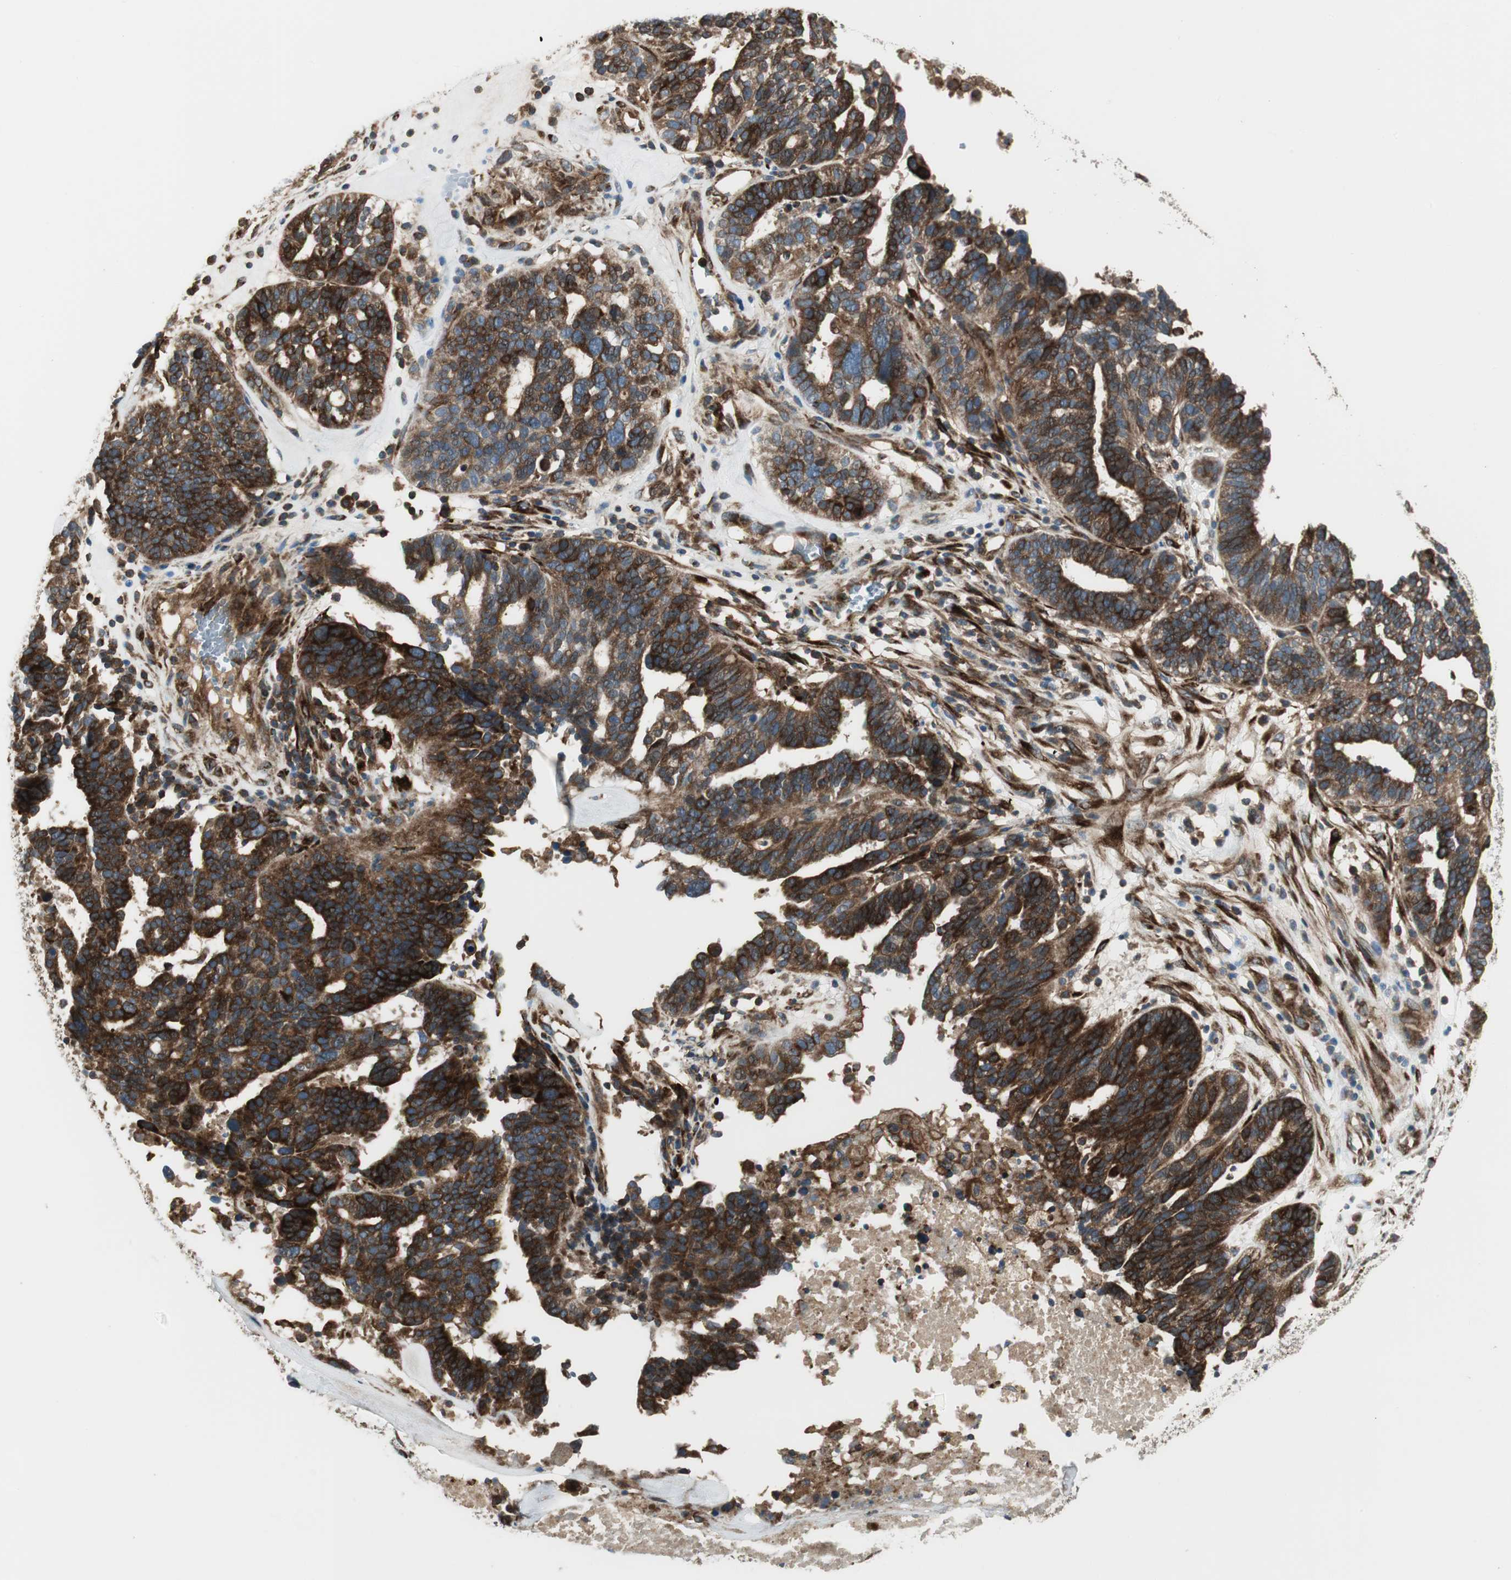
{"staining": {"intensity": "strong", "quantity": ">75%", "location": "cytoplasmic/membranous"}, "tissue": "ovarian cancer", "cell_type": "Tumor cells", "image_type": "cancer", "snomed": [{"axis": "morphology", "description": "Cystadenocarcinoma, serous, NOS"}, {"axis": "topography", "description": "Ovary"}], "caption": "There is high levels of strong cytoplasmic/membranous positivity in tumor cells of serous cystadenocarcinoma (ovarian), as demonstrated by immunohistochemical staining (brown color).", "gene": "PRKG1", "patient": {"sex": "female", "age": 59}}